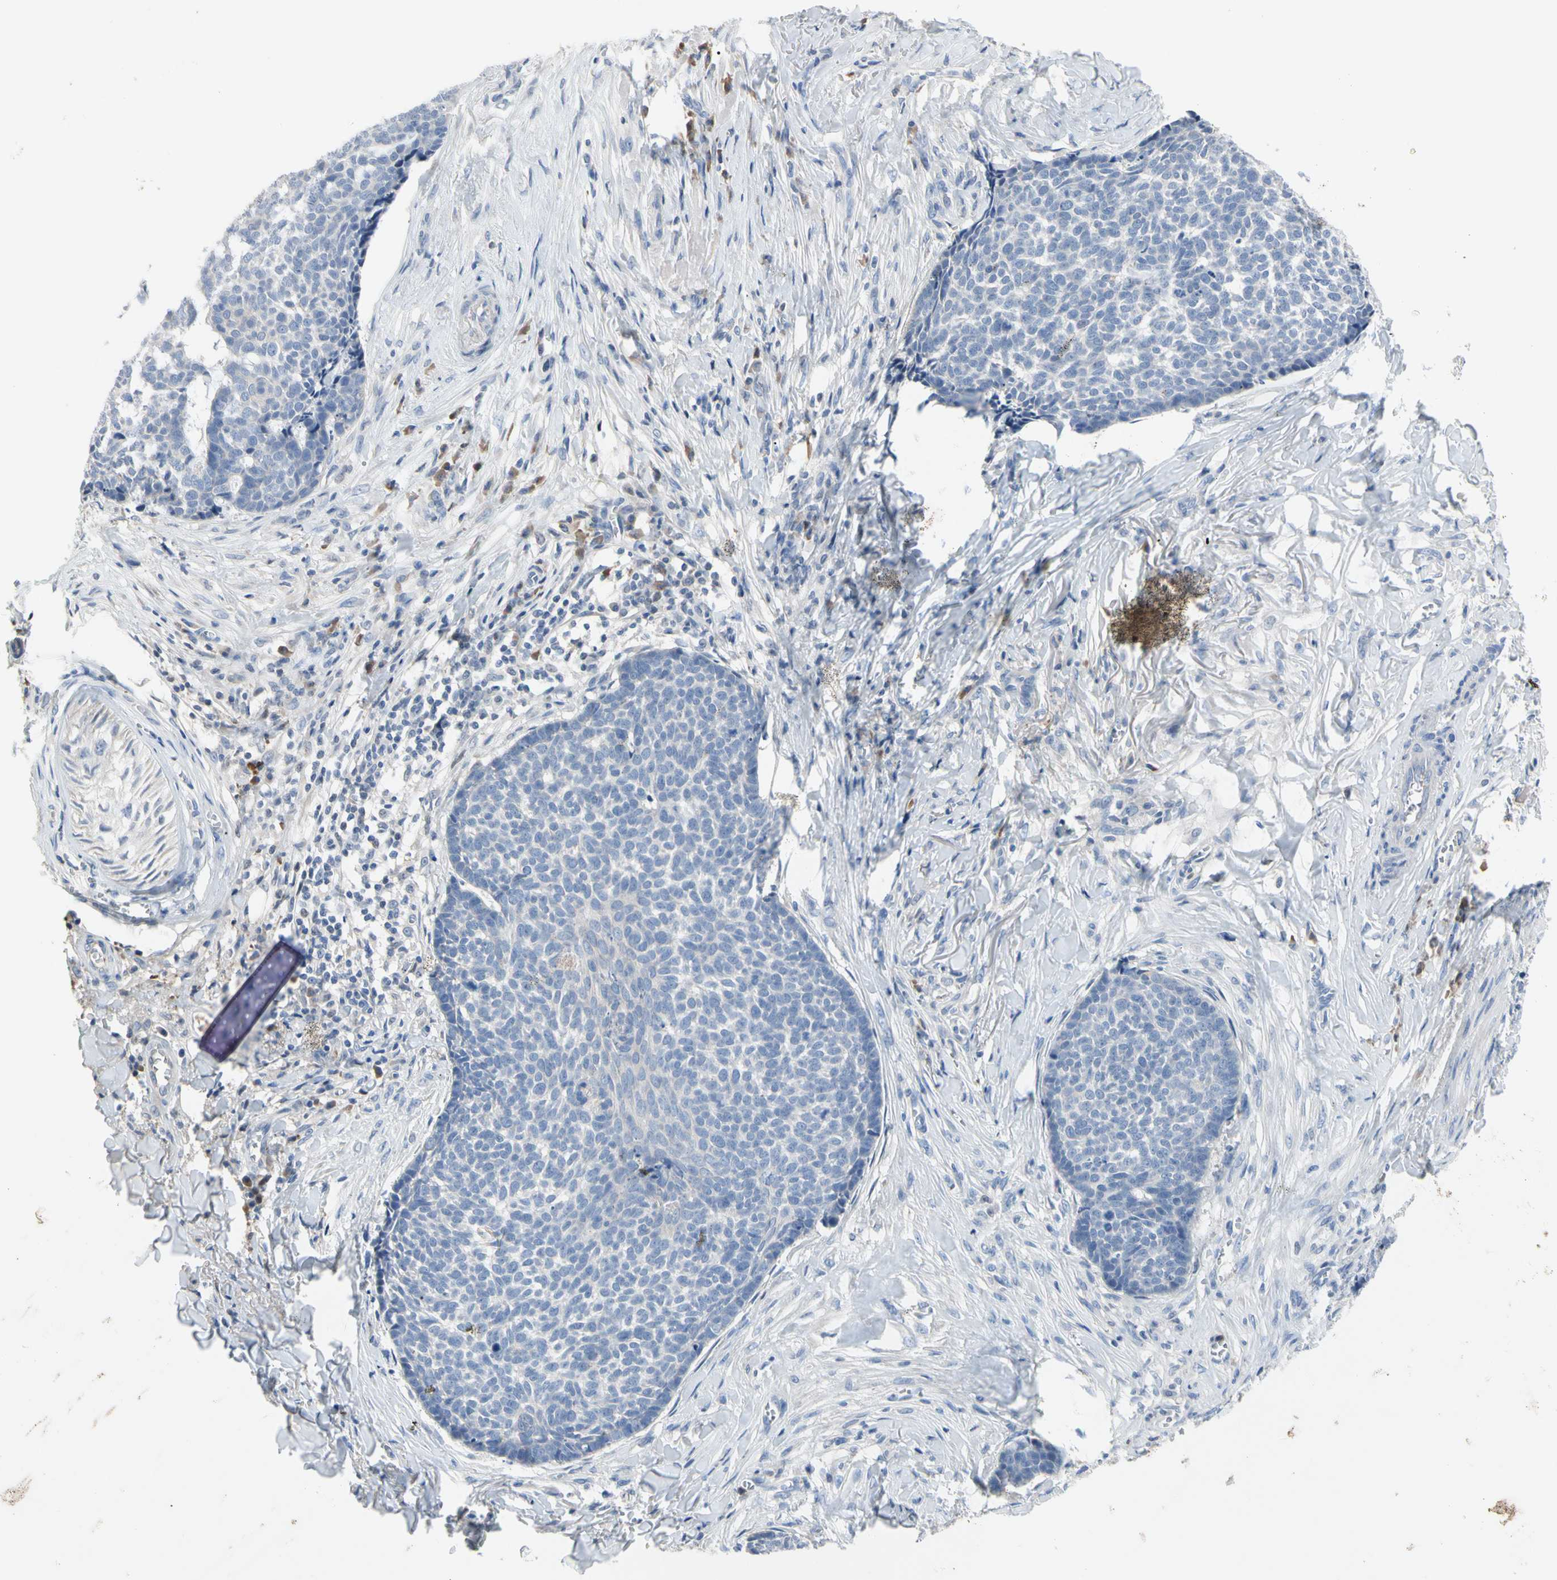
{"staining": {"intensity": "negative", "quantity": "none", "location": "none"}, "tissue": "skin cancer", "cell_type": "Tumor cells", "image_type": "cancer", "snomed": [{"axis": "morphology", "description": "Basal cell carcinoma"}, {"axis": "topography", "description": "Skin"}], "caption": "Immunohistochemistry micrograph of neoplastic tissue: human skin basal cell carcinoma stained with DAB demonstrates no significant protein expression in tumor cells.", "gene": "ECRG4", "patient": {"sex": "male", "age": 84}}